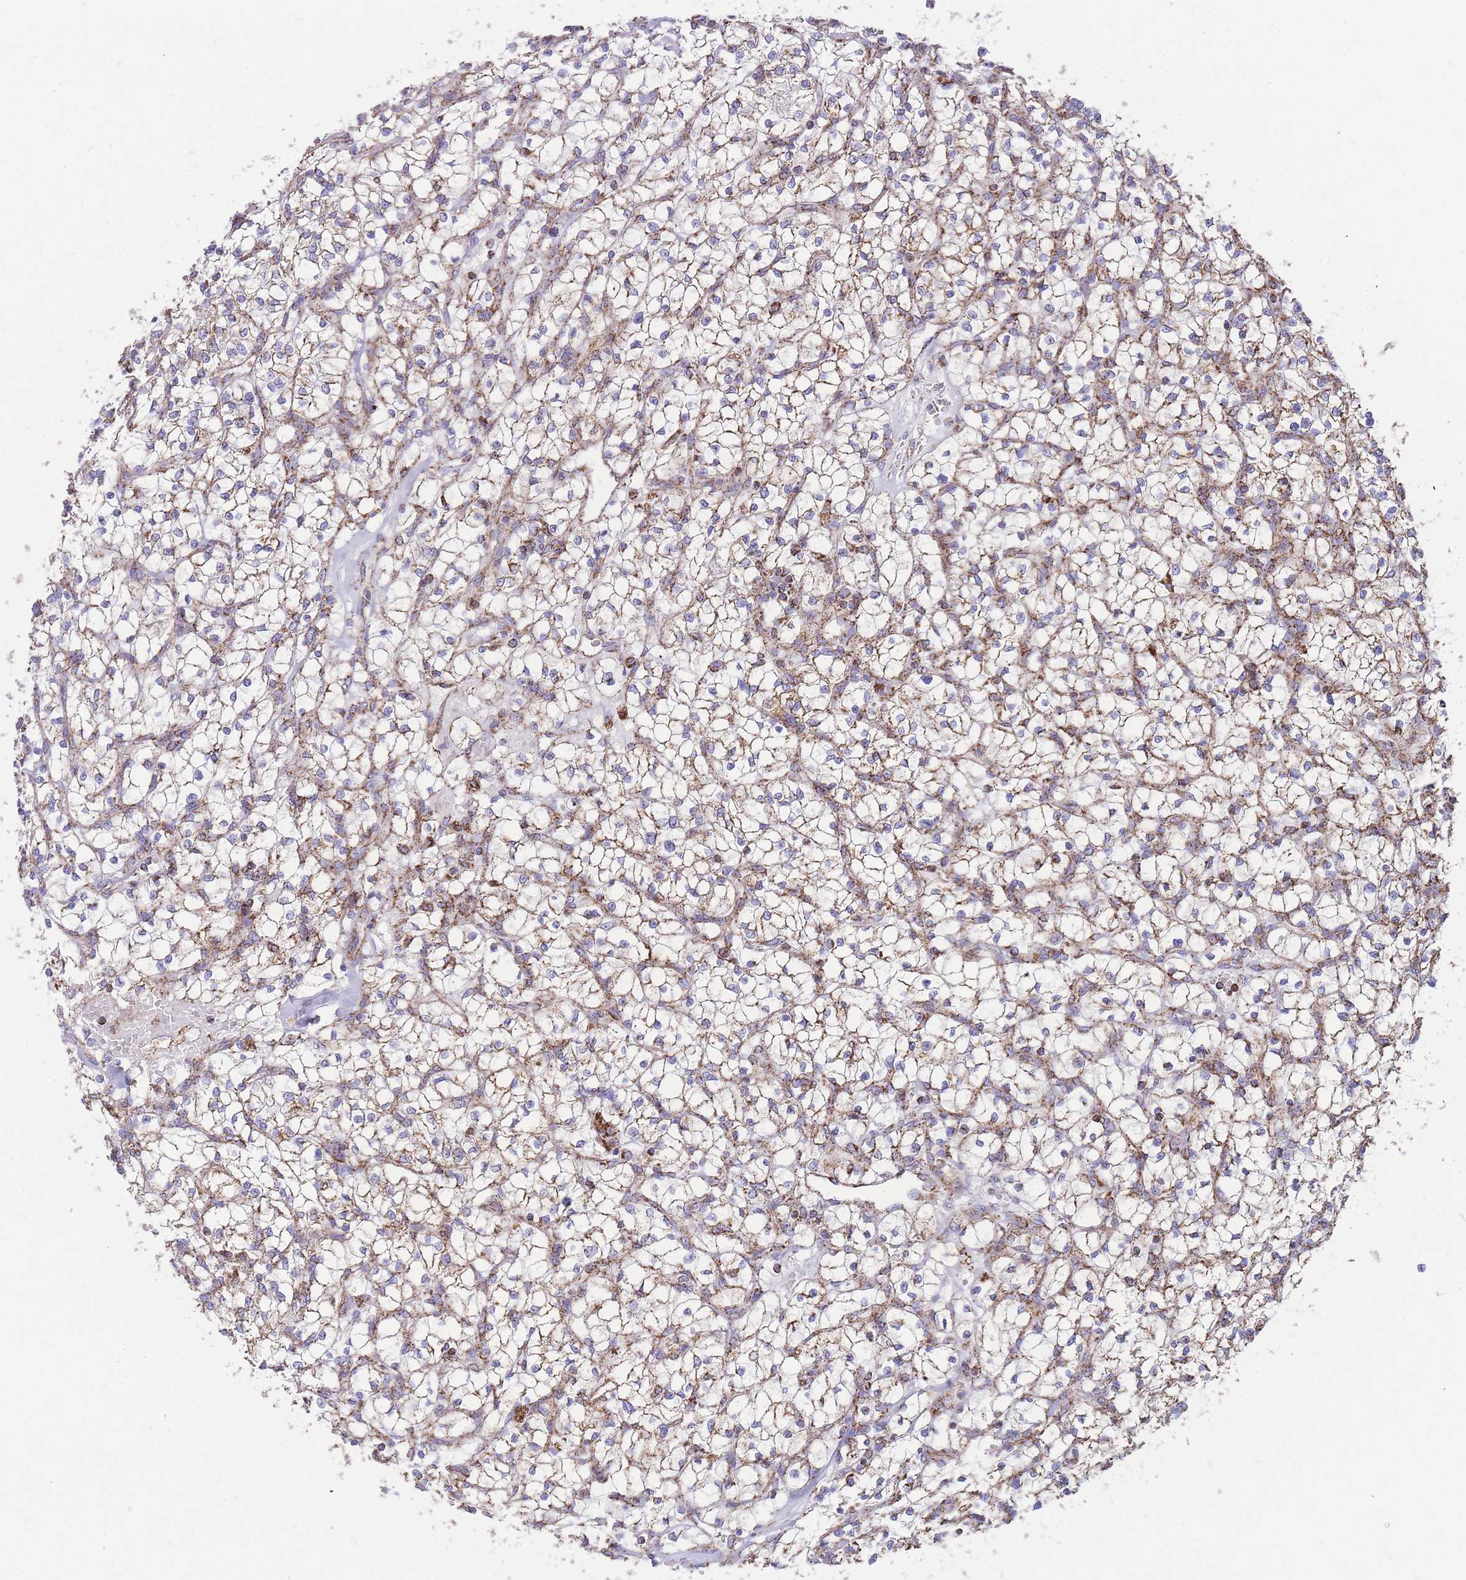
{"staining": {"intensity": "moderate", "quantity": ">75%", "location": "cytoplasmic/membranous"}, "tissue": "renal cancer", "cell_type": "Tumor cells", "image_type": "cancer", "snomed": [{"axis": "morphology", "description": "Adenocarcinoma, NOS"}, {"axis": "topography", "description": "Kidney"}], "caption": "Immunohistochemistry (IHC) image of neoplastic tissue: renal cancer stained using immunohistochemistry (IHC) demonstrates medium levels of moderate protein expression localized specifically in the cytoplasmic/membranous of tumor cells, appearing as a cytoplasmic/membranous brown color.", "gene": "GSTM1", "patient": {"sex": "female", "age": 64}}